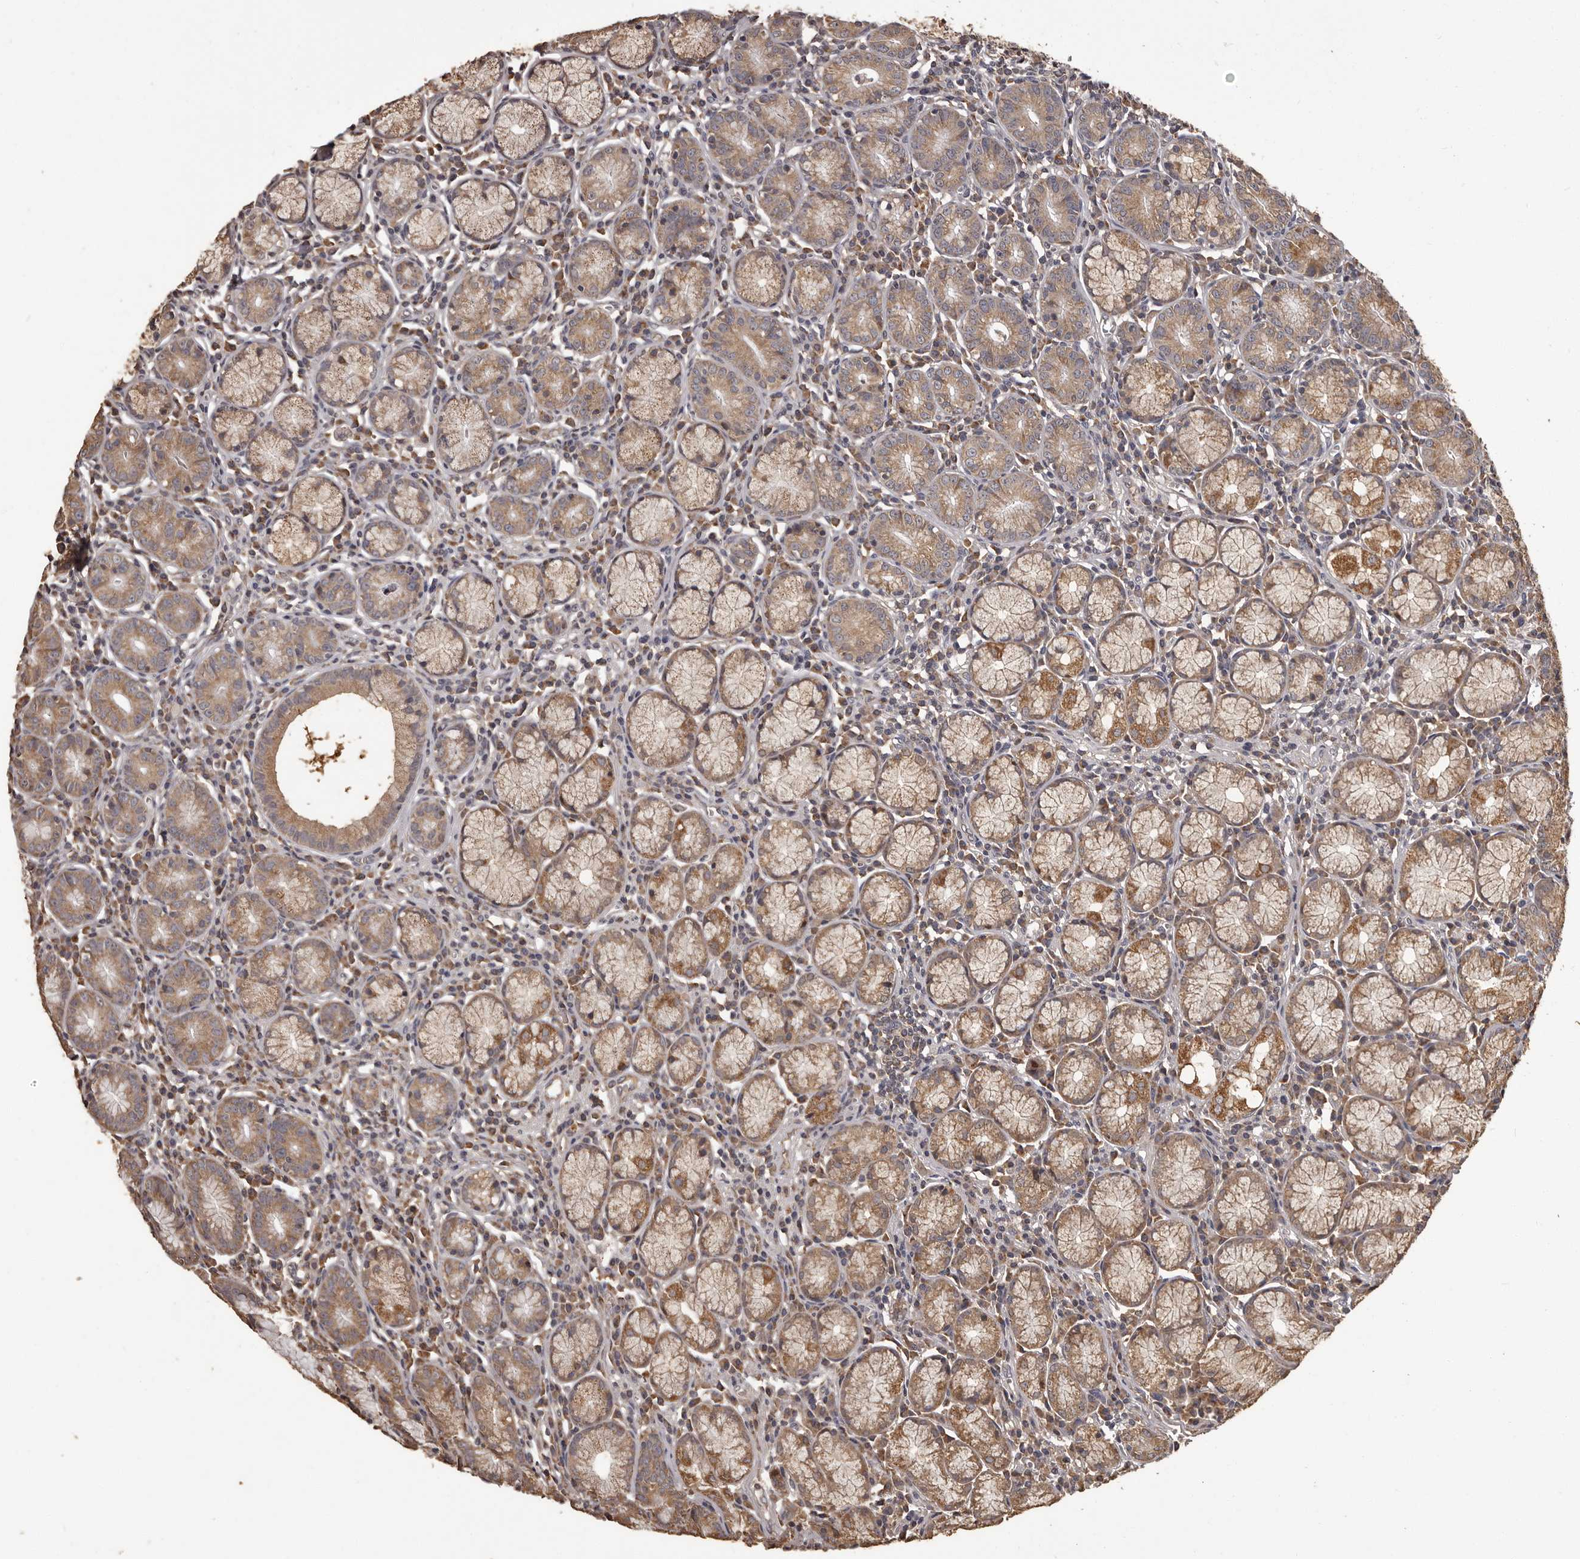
{"staining": {"intensity": "moderate", "quantity": ">75%", "location": "cytoplasmic/membranous"}, "tissue": "stomach", "cell_type": "Glandular cells", "image_type": "normal", "snomed": [{"axis": "morphology", "description": "Normal tissue, NOS"}, {"axis": "topography", "description": "Stomach"}], "caption": "Immunohistochemistry (DAB (3,3'-diaminobenzidine)) staining of normal stomach shows moderate cytoplasmic/membranous protein staining in about >75% of glandular cells.", "gene": "MGAT5", "patient": {"sex": "male", "age": 55}}